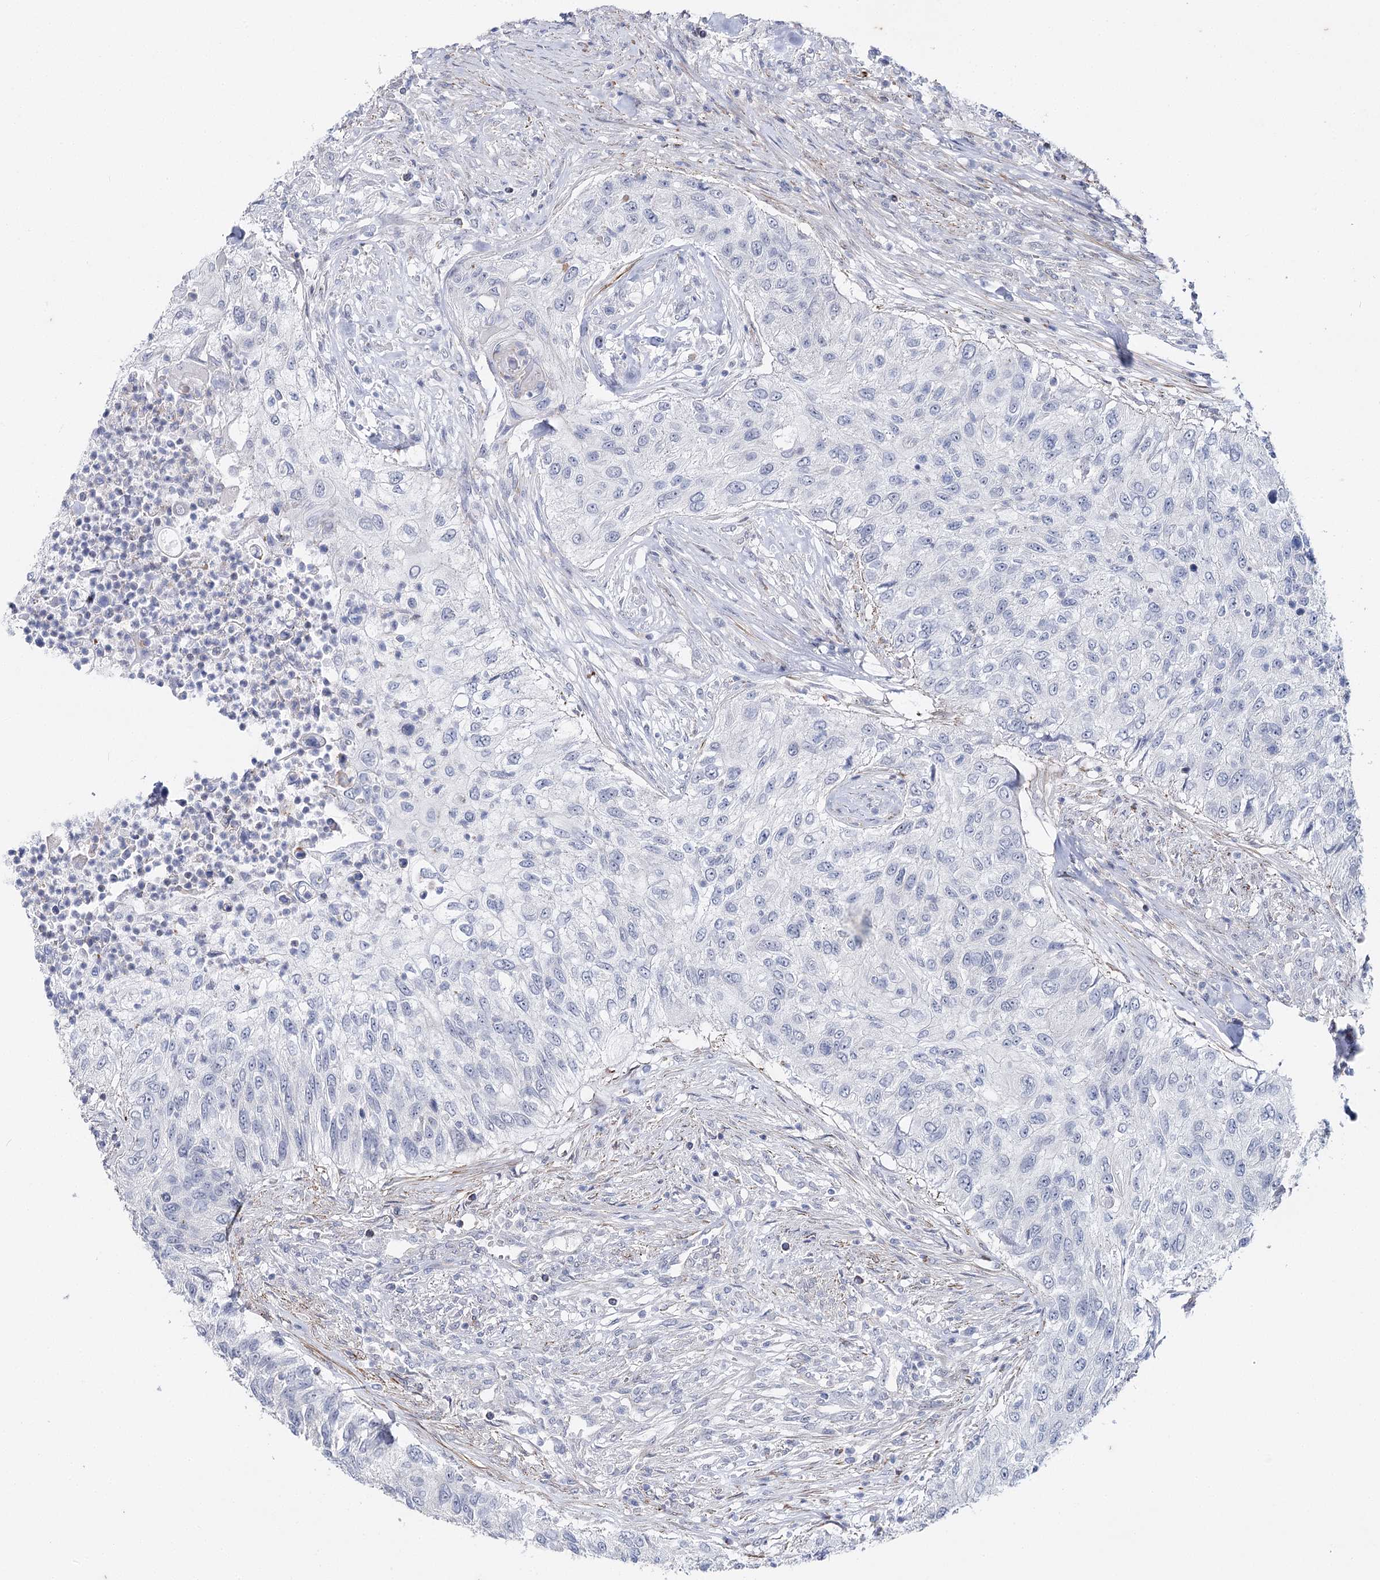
{"staining": {"intensity": "negative", "quantity": "none", "location": "none"}, "tissue": "urothelial cancer", "cell_type": "Tumor cells", "image_type": "cancer", "snomed": [{"axis": "morphology", "description": "Urothelial carcinoma, High grade"}, {"axis": "topography", "description": "Urinary bladder"}], "caption": "This is an immunohistochemistry micrograph of urothelial cancer. There is no positivity in tumor cells.", "gene": "AGXT2", "patient": {"sex": "female", "age": 60}}